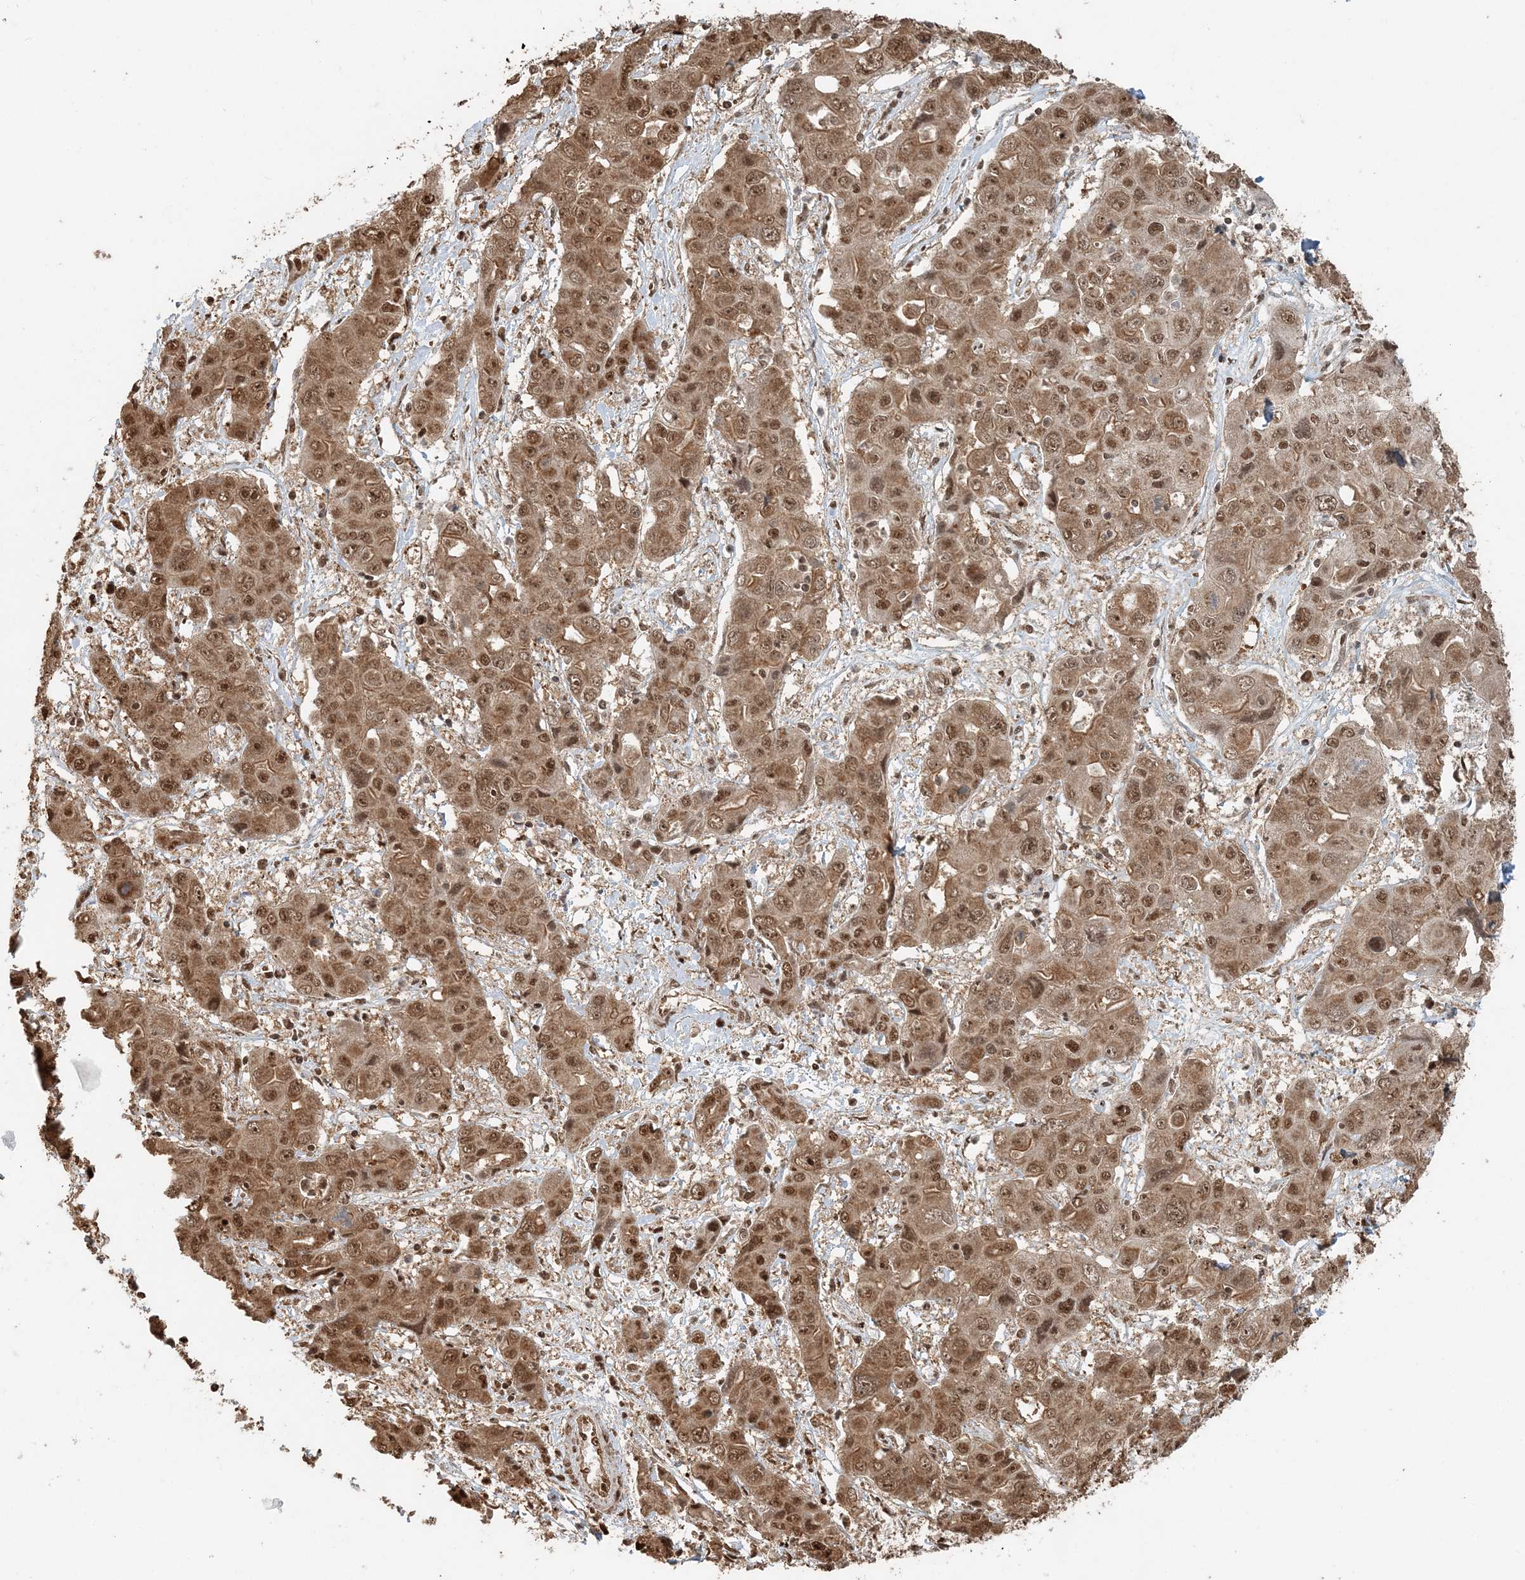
{"staining": {"intensity": "moderate", "quantity": ">75%", "location": "cytoplasmic/membranous,nuclear"}, "tissue": "liver cancer", "cell_type": "Tumor cells", "image_type": "cancer", "snomed": [{"axis": "morphology", "description": "Cholangiocarcinoma"}, {"axis": "topography", "description": "Liver"}], "caption": "Human liver cancer (cholangiocarcinoma) stained with a brown dye reveals moderate cytoplasmic/membranous and nuclear positive staining in approximately >75% of tumor cells.", "gene": "ARHGAP35", "patient": {"sex": "male", "age": 67}}